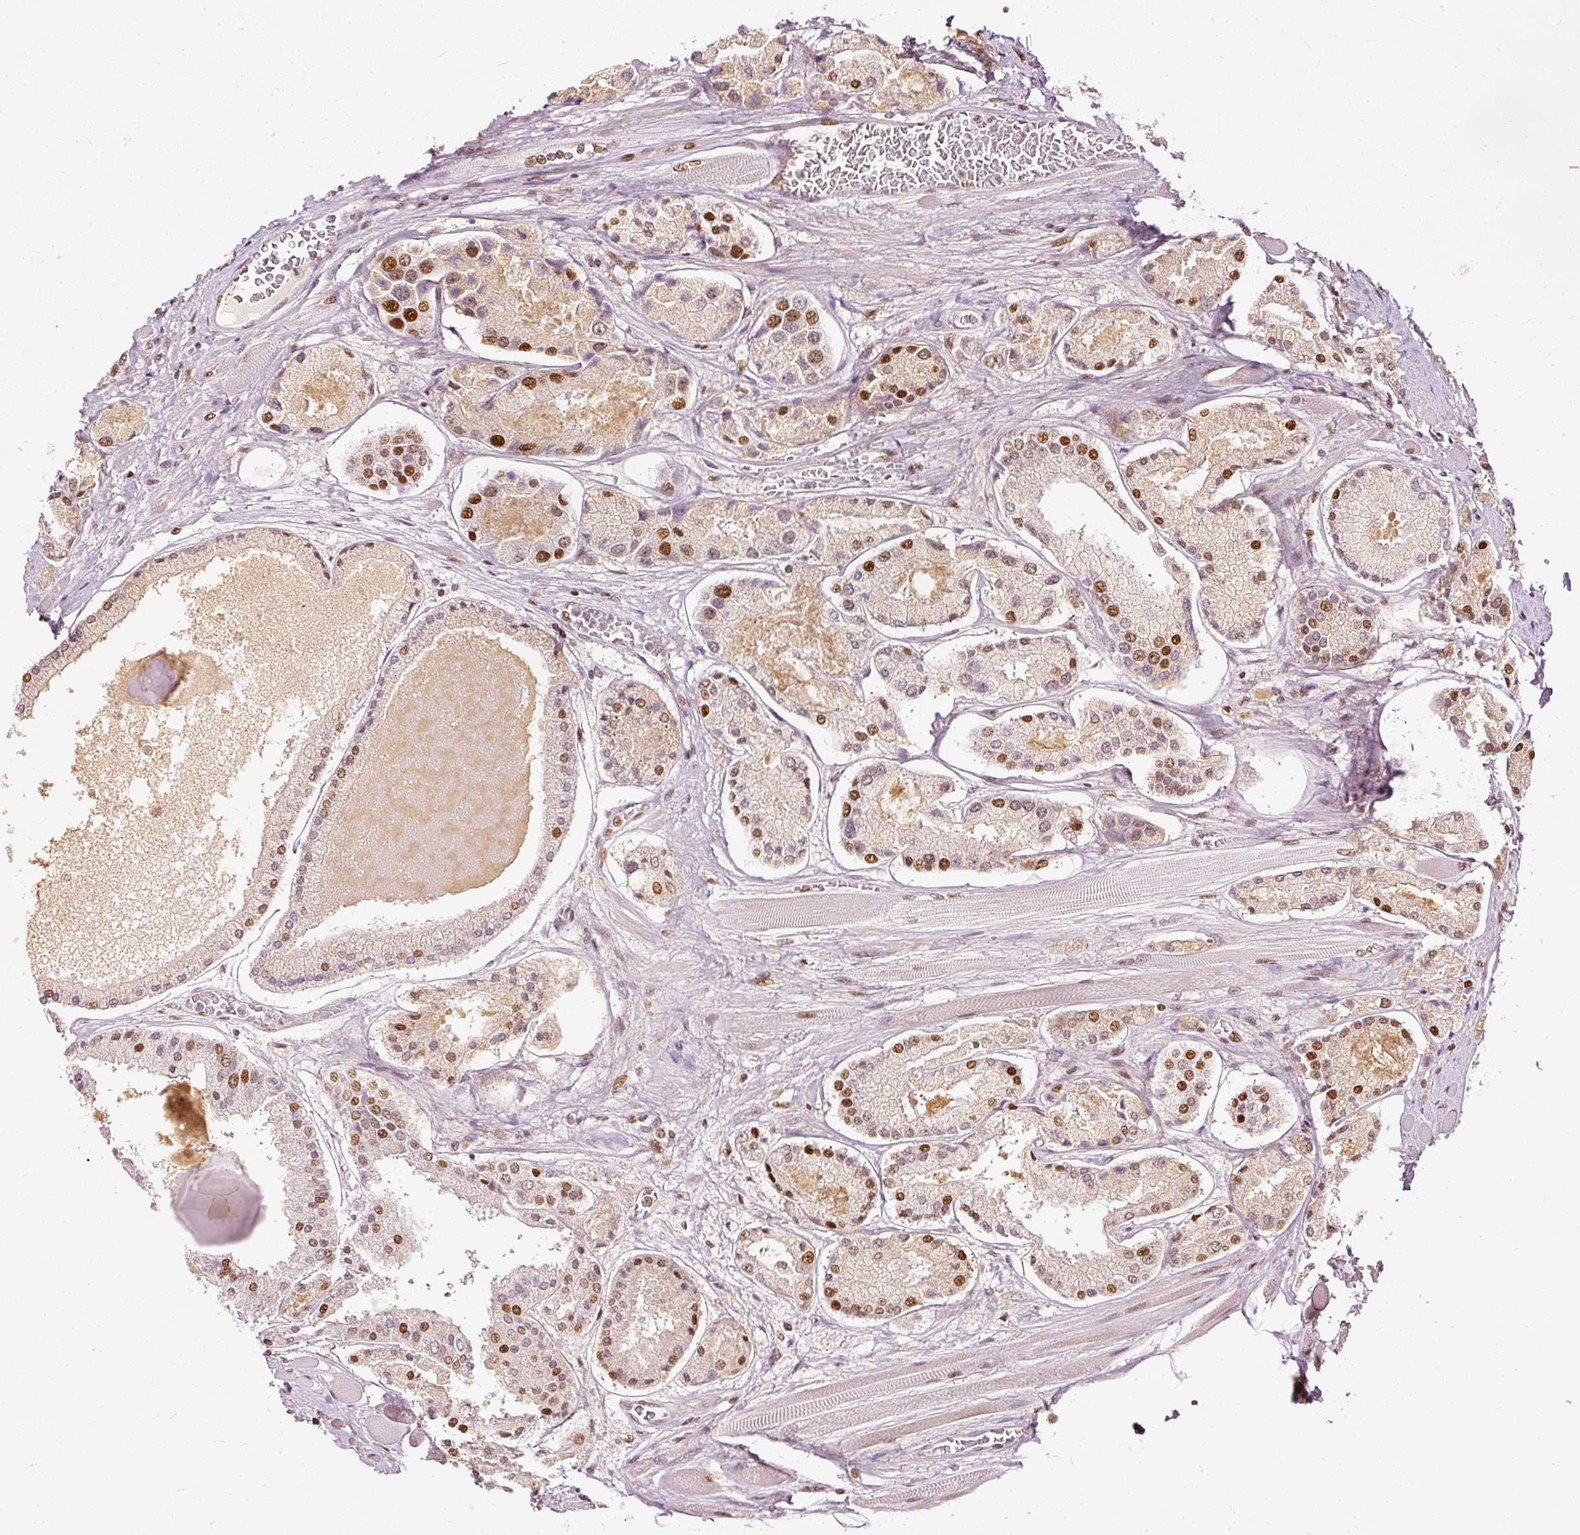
{"staining": {"intensity": "moderate", "quantity": "25%-75%", "location": "nuclear"}, "tissue": "prostate cancer", "cell_type": "Tumor cells", "image_type": "cancer", "snomed": [{"axis": "morphology", "description": "Adenocarcinoma, High grade"}, {"axis": "topography", "description": "Prostate"}], "caption": "Immunohistochemical staining of human prostate cancer (adenocarcinoma (high-grade)) exhibits medium levels of moderate nuclear staining in about 25%-75% of tumor cells.", "gene": "ZNF778", "patient": {"sex": "male", "age": 67}}